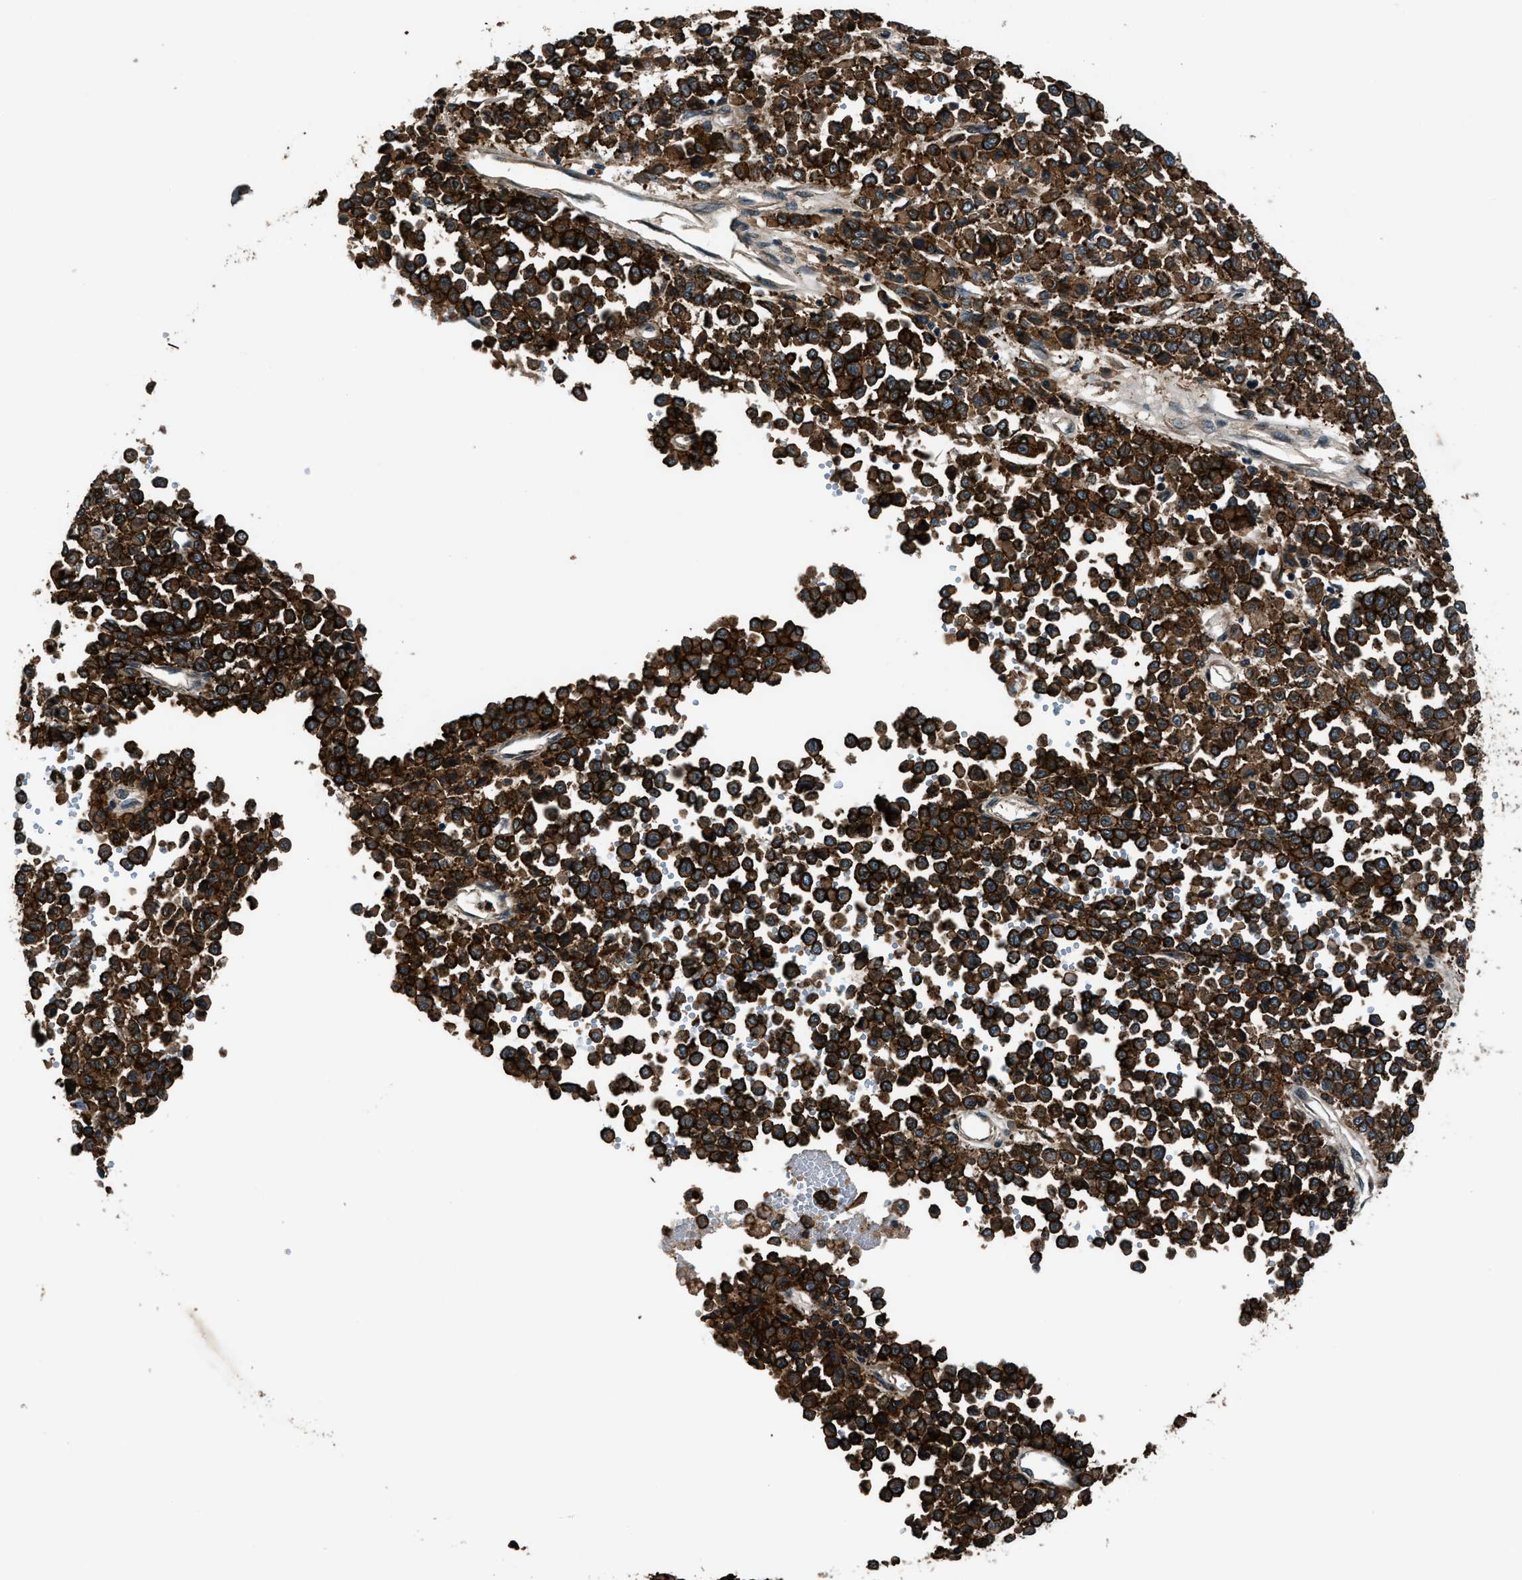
{"staining": {"intensity": "strong", "quantity": ">75%", "location": "cytoplasmic/membranous"}, "tissue": "melanoma", "cell_type": "Tumor cells", "image_type": "cancer", "snomed": [{"axis": "morphology", "description": "Malignant melanoma, Metastatic site"}, {"axis": "topography", "description": "Pancreas"}], "caption": "Immunohistochemistry image of neoplastic tissue: human malignant melanoma (metastatic site) stained using IHC demonstrates high levels of strong protein expression localized specifically in the cytoplasmic/membranous of tumor cells, appearing as a cytoplasmic/membranous brown color.", "gene": "ARHGEF11", "patient": {"sex": "female", "age": 30}}